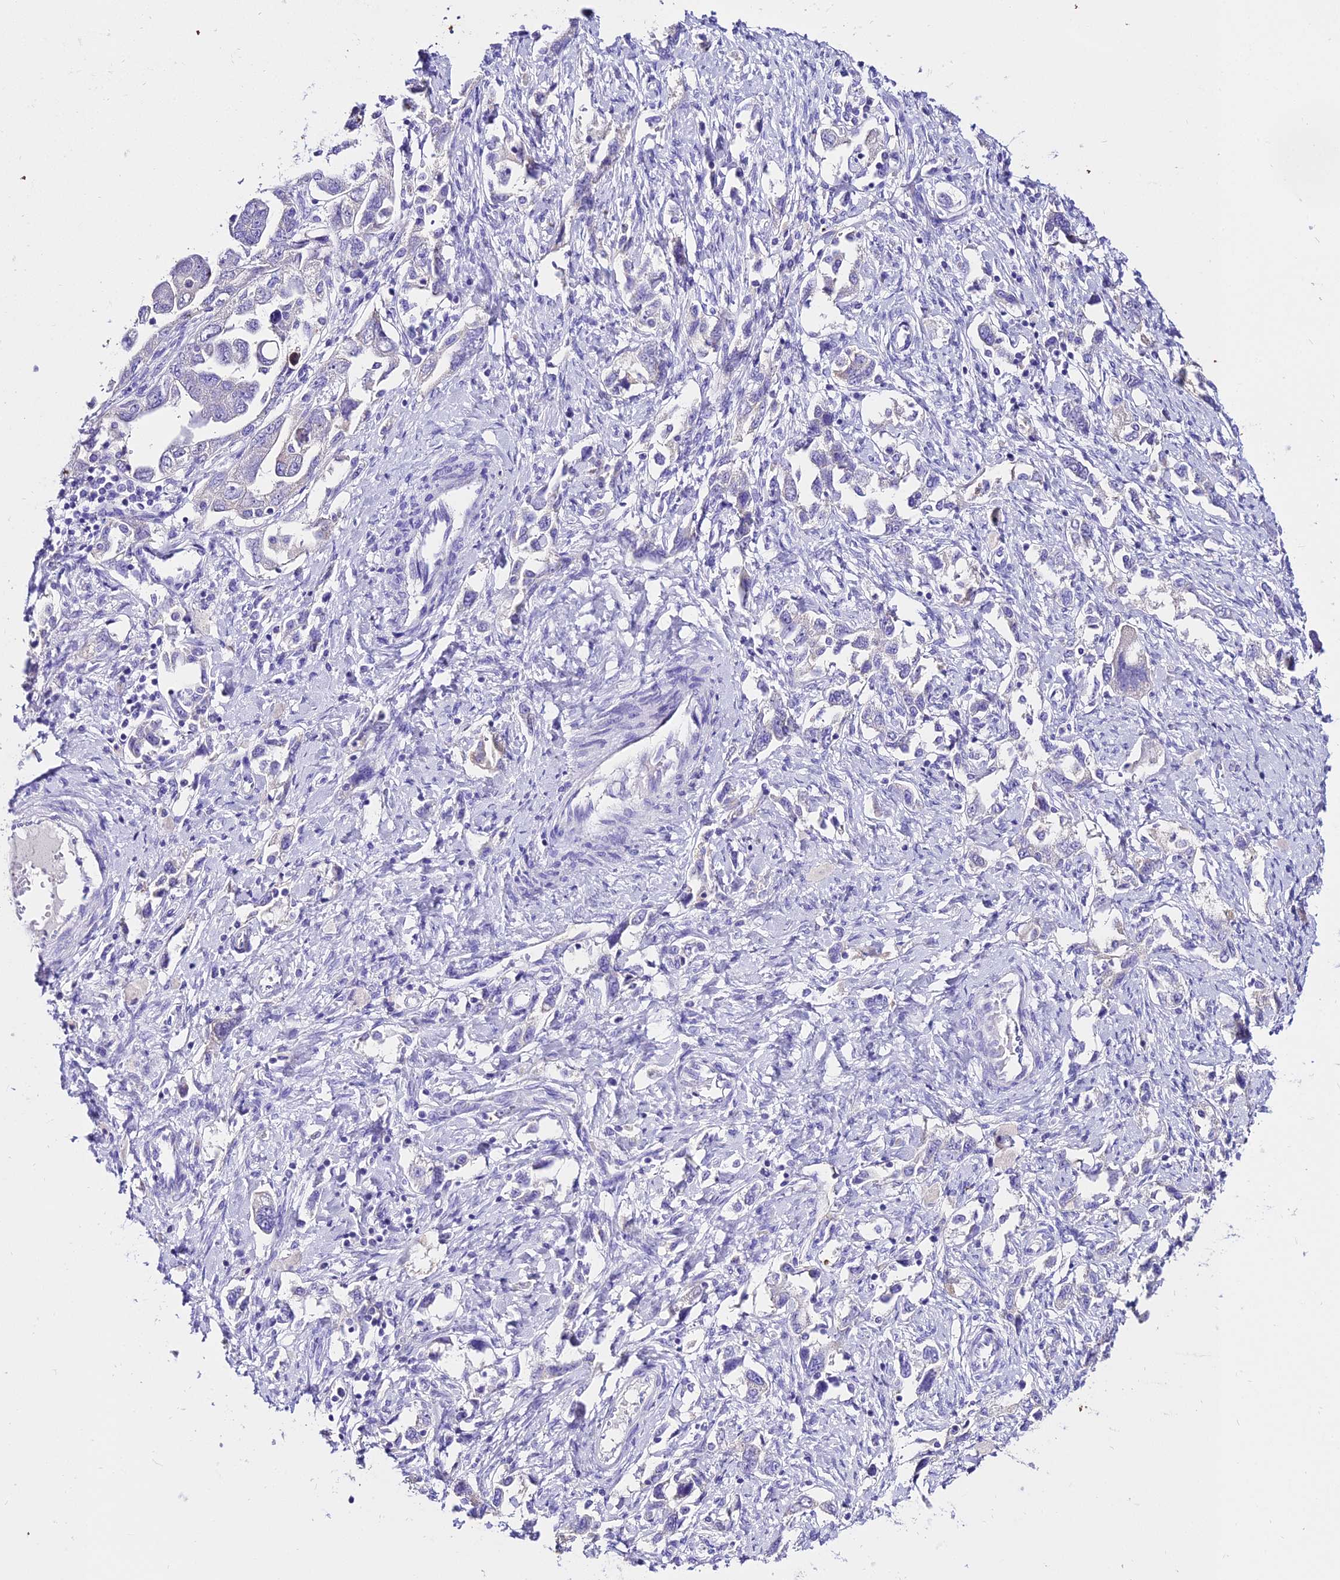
{"staining": {"intensity": "negative", "quantity": "none", "location": "none"}, "tissue": "ovarian cancer", "cell_type": "Tumor cells", "image_type": "cancer", "snomed": [{"axis": "morphology", "description": "Carcinoma, NOS"}, {"axis": "morphology", "description": "Cystadenocarcinoma, serous, NOS"}, {"axis": "topography", "description": "Ovary"}], "caption": "IHC of human serous cystadenocarcinoma (ovarian) reveals no positivity in tumor cells.", "gene": "TUBA3D", "patient": {"sex": "female", "age": 69}}